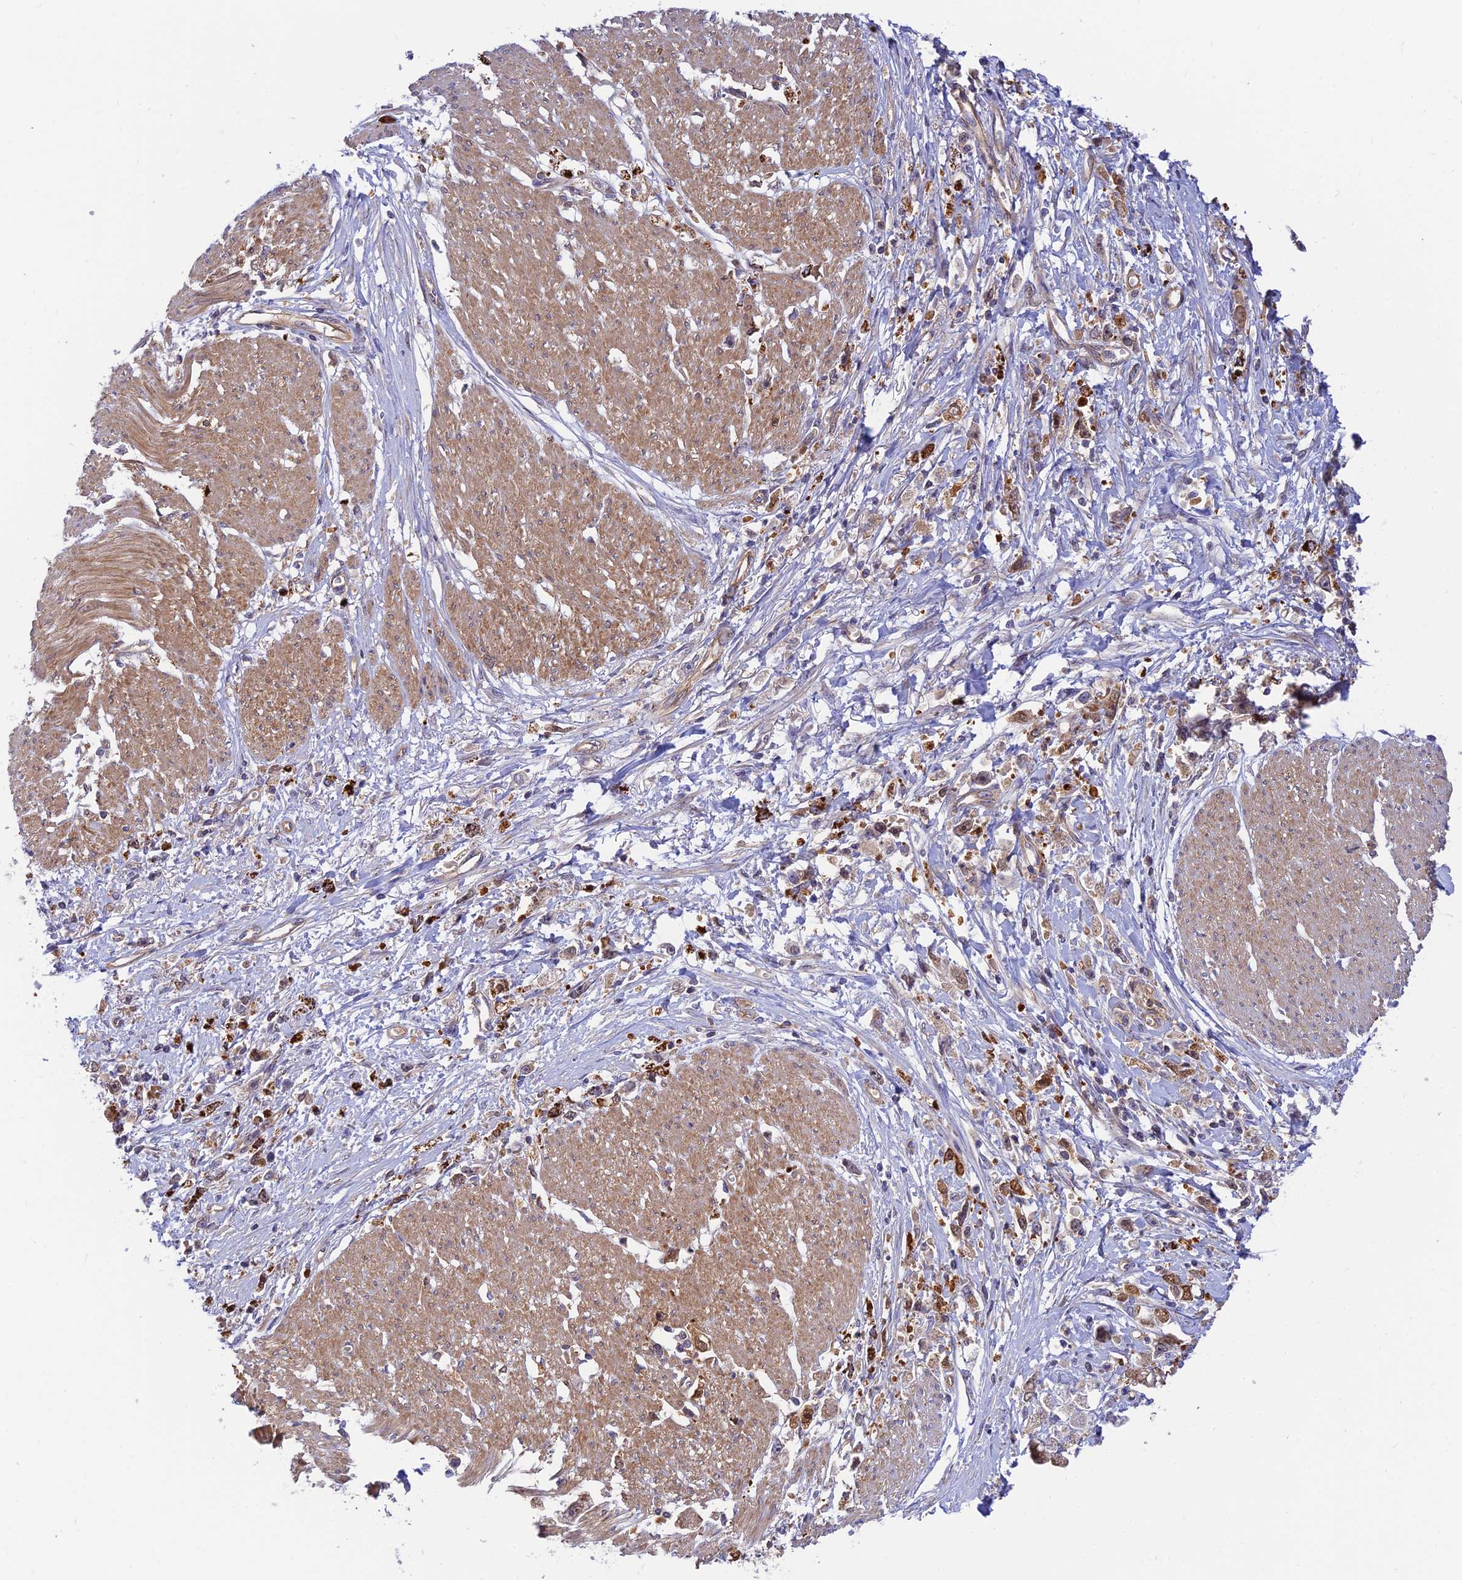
{"staining": {"intensity": "strong", "quantity": ">75%", "location": "cytoplasmic/membranous"}, "tissue": "stomach cancer", "cell_type": "Tumor cells", "image_type": "cancer", "snomed": [{"axis": "morphology", "description": "Adenocarcinoma, NOS"}, {"axis": "topography", "description": "Stomach"}], "caption": "IHC of human adenocarcinoma (stomach) demonstrates high levels of strong cytoplasmic/membranous expression in approximately >75% of tumor cells. (DAB = brown stain, brightfield microscopy at high magnification).", "gene": "PPP1R12C", "patient": {"sex": "female", "age": 59}}